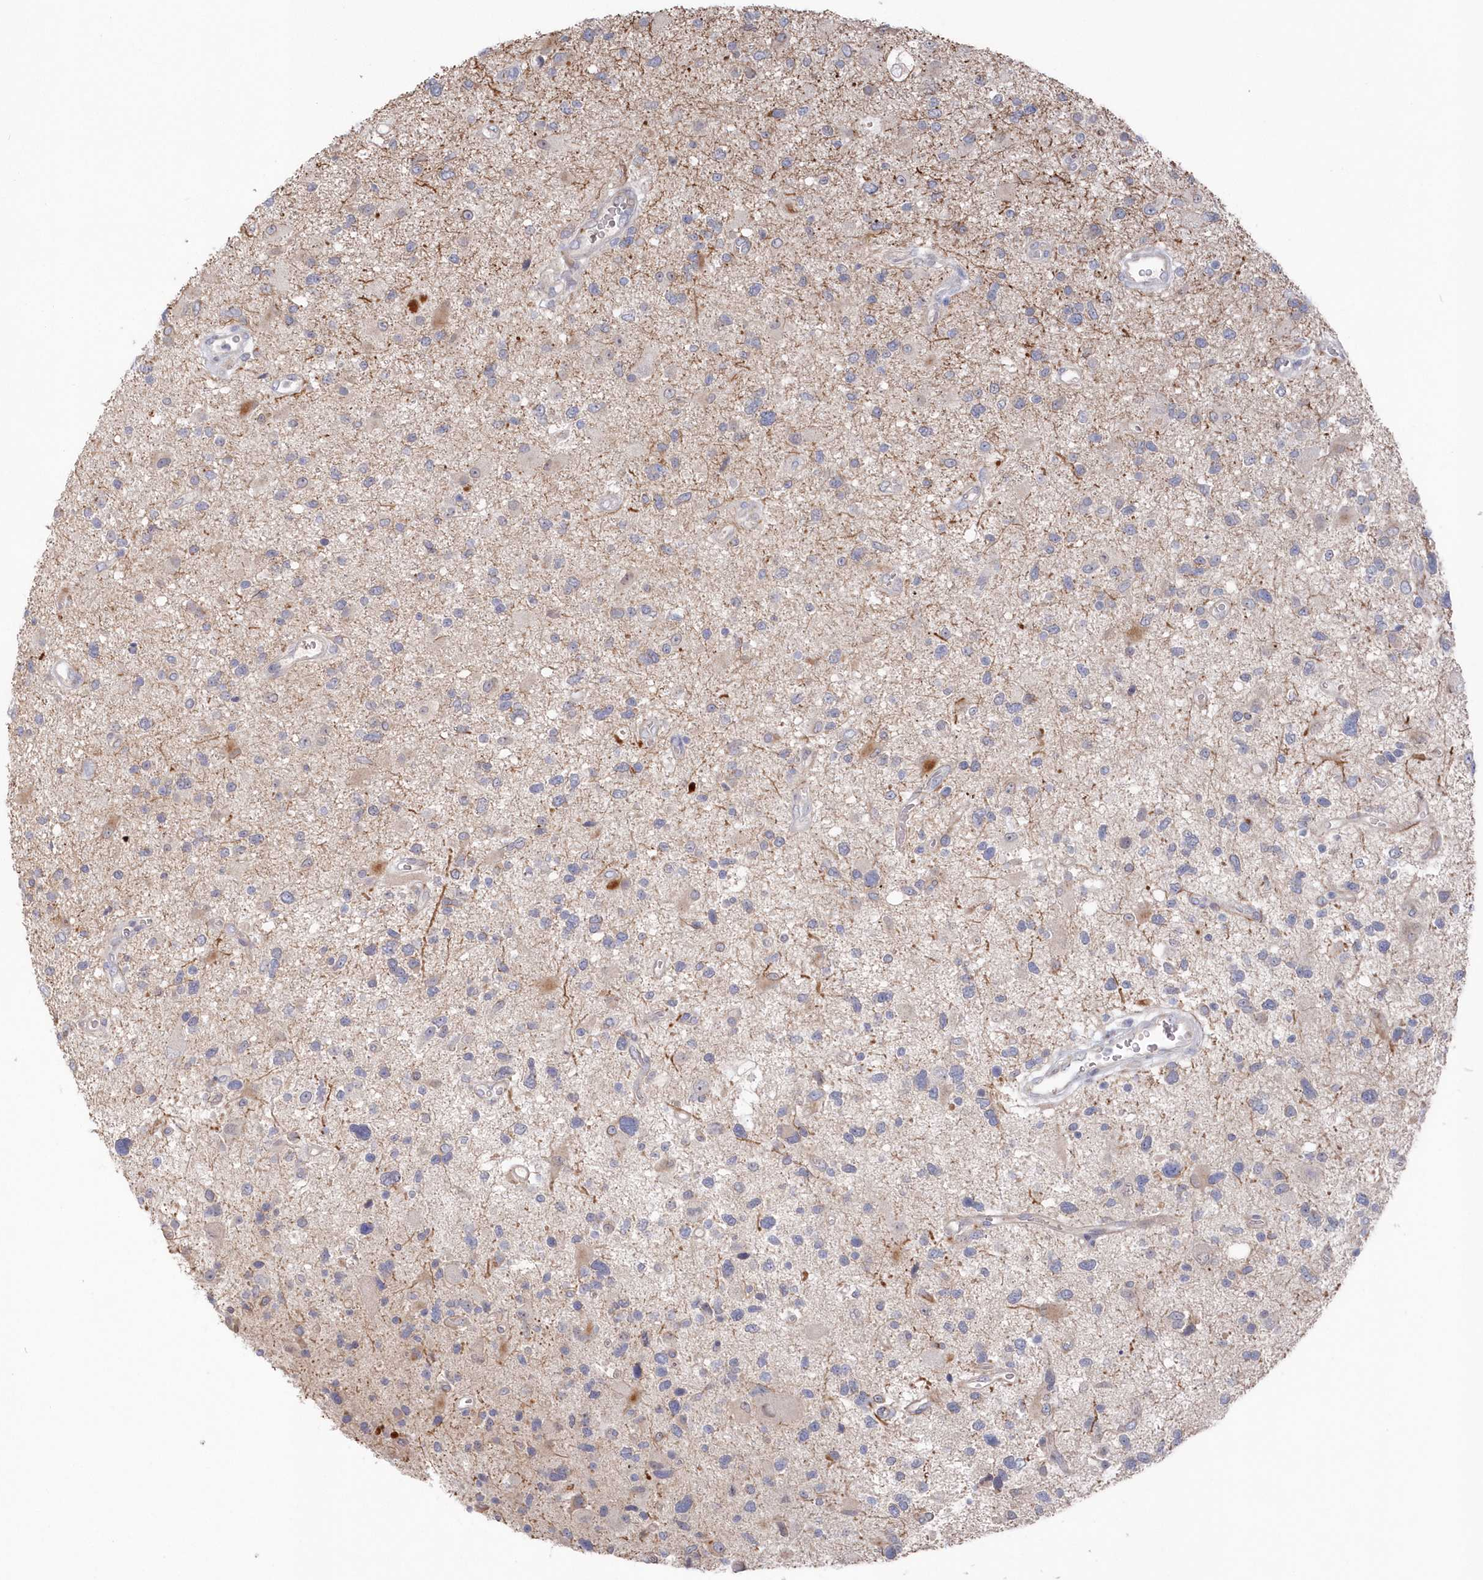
{"staining": {"intensity": "negative", "quantity": "none", "location": "none"}, "tissue": "glioma", "cell_type": "Tumor cells", "image_type": "cancer", "snomed": [{"axis": "morphology", "description": "Glioma, malignant, High grade"}, {"axis": "topography", "description": "Brain"}], "caption": "Immunohistochemistry histopathology image of glioma stained for a protein (brown), which reveals no expression in tumor cells. Brightfield microscopy of immunohistochemistry (IHC) stained with DAB (3,3'-diaminobenzidine) (brown) and hematoxylin (blue), captured at high magnification.", "gene": "KIAA1586", "patient": {"sex": "male", "age": 33}}